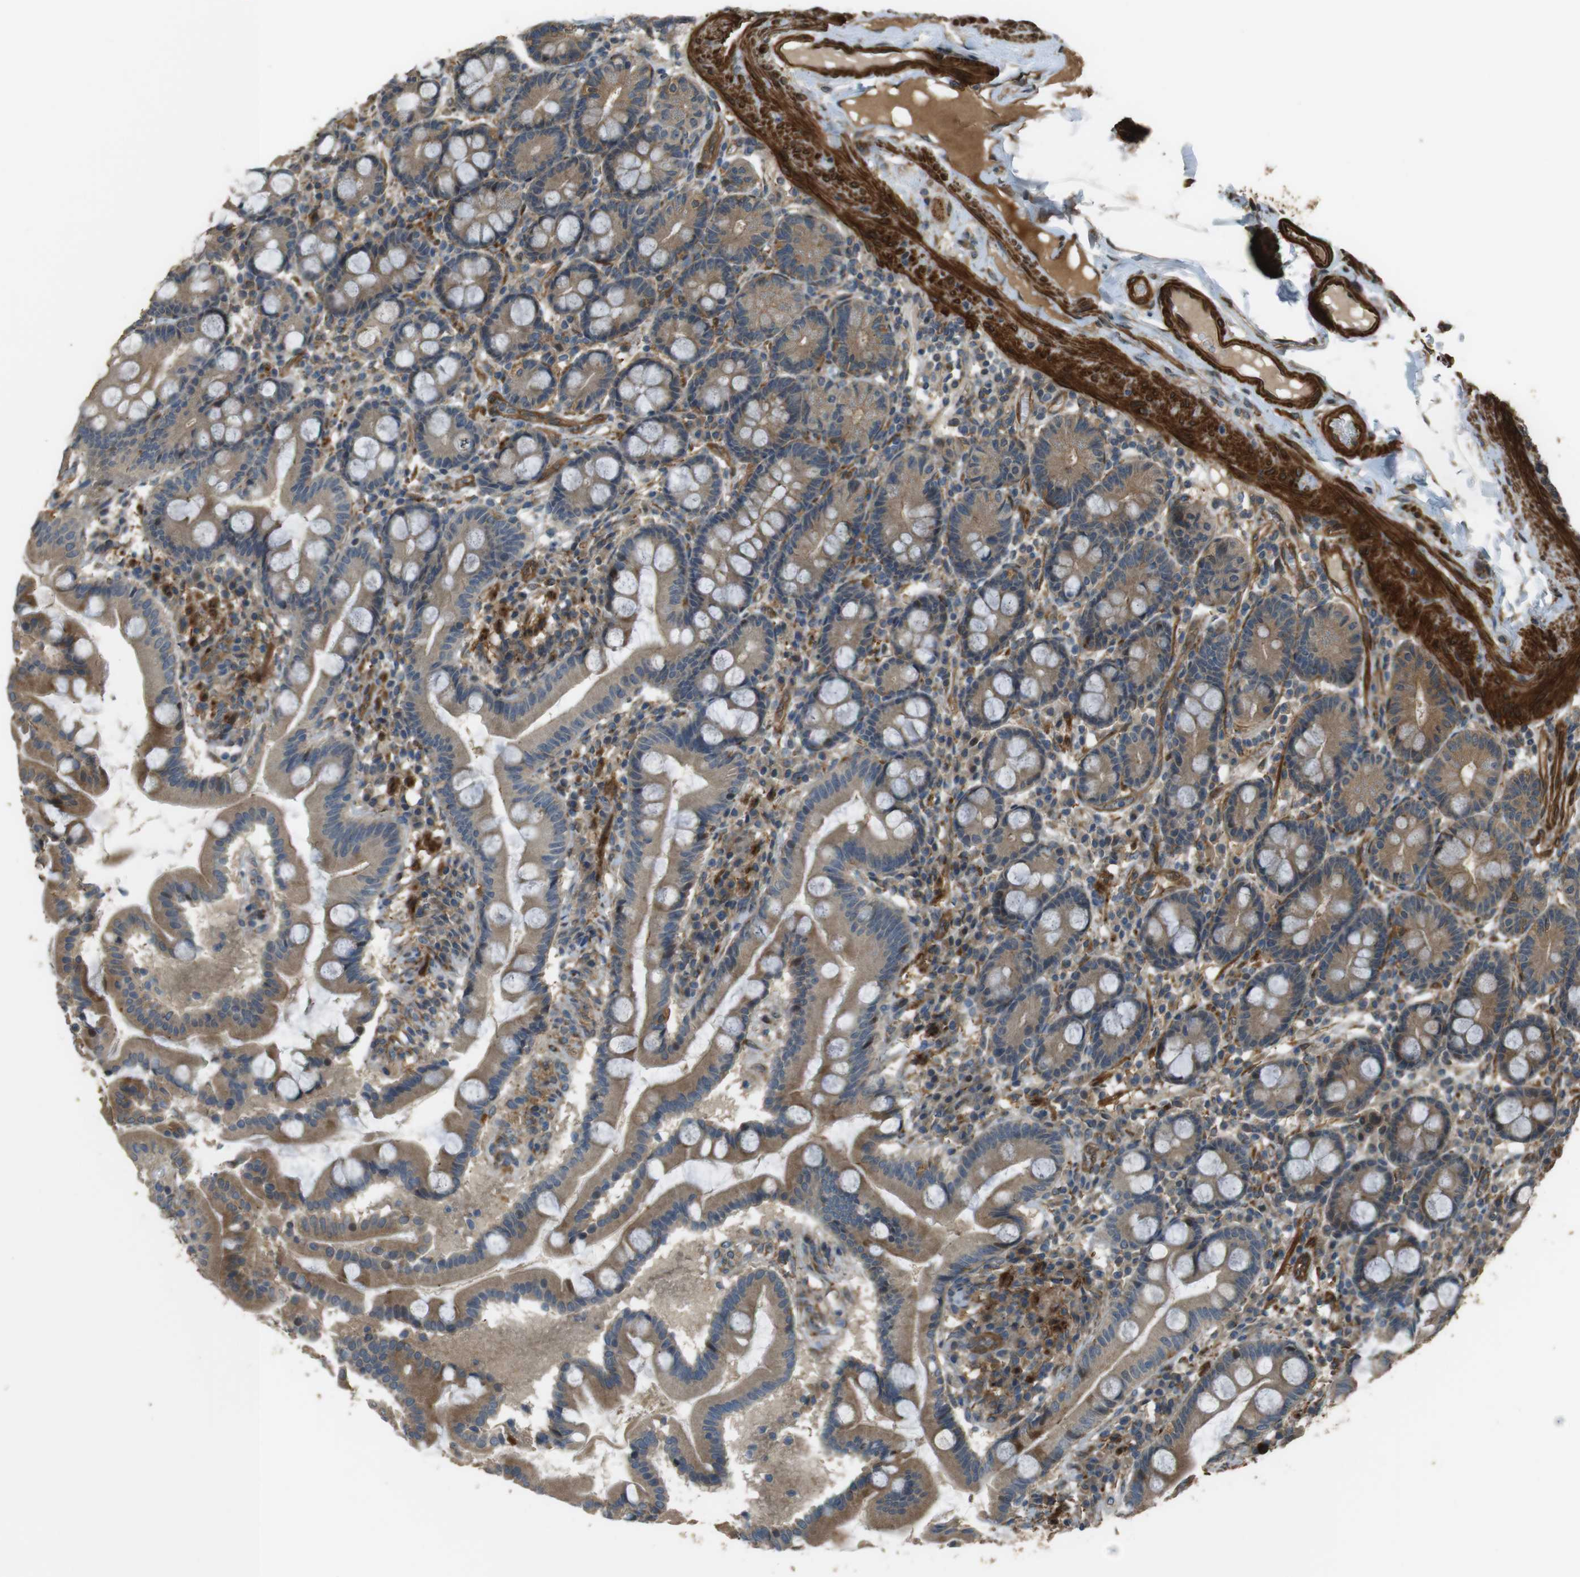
{"staining": {"intensity": "moderate", "quantity": ">75%", "location": "cytoplasmic/membranous"}, "tissue": "duodenum", "cell_type": "Glandular cells", "image_type": "normal", "snomed": [{"axis": "morphology", "description": "Normal tissue, NOS"}, {"axis": "topography", "description": "Duodenum"}], "caption": "Protein expression analysis of unremarkable duodenum reveals moderate cytoplasmic/membranous expression in approximately >75% of glandular cells.", "gene": "MSRB3", "patient": {"sex": "male", "age": 50}}